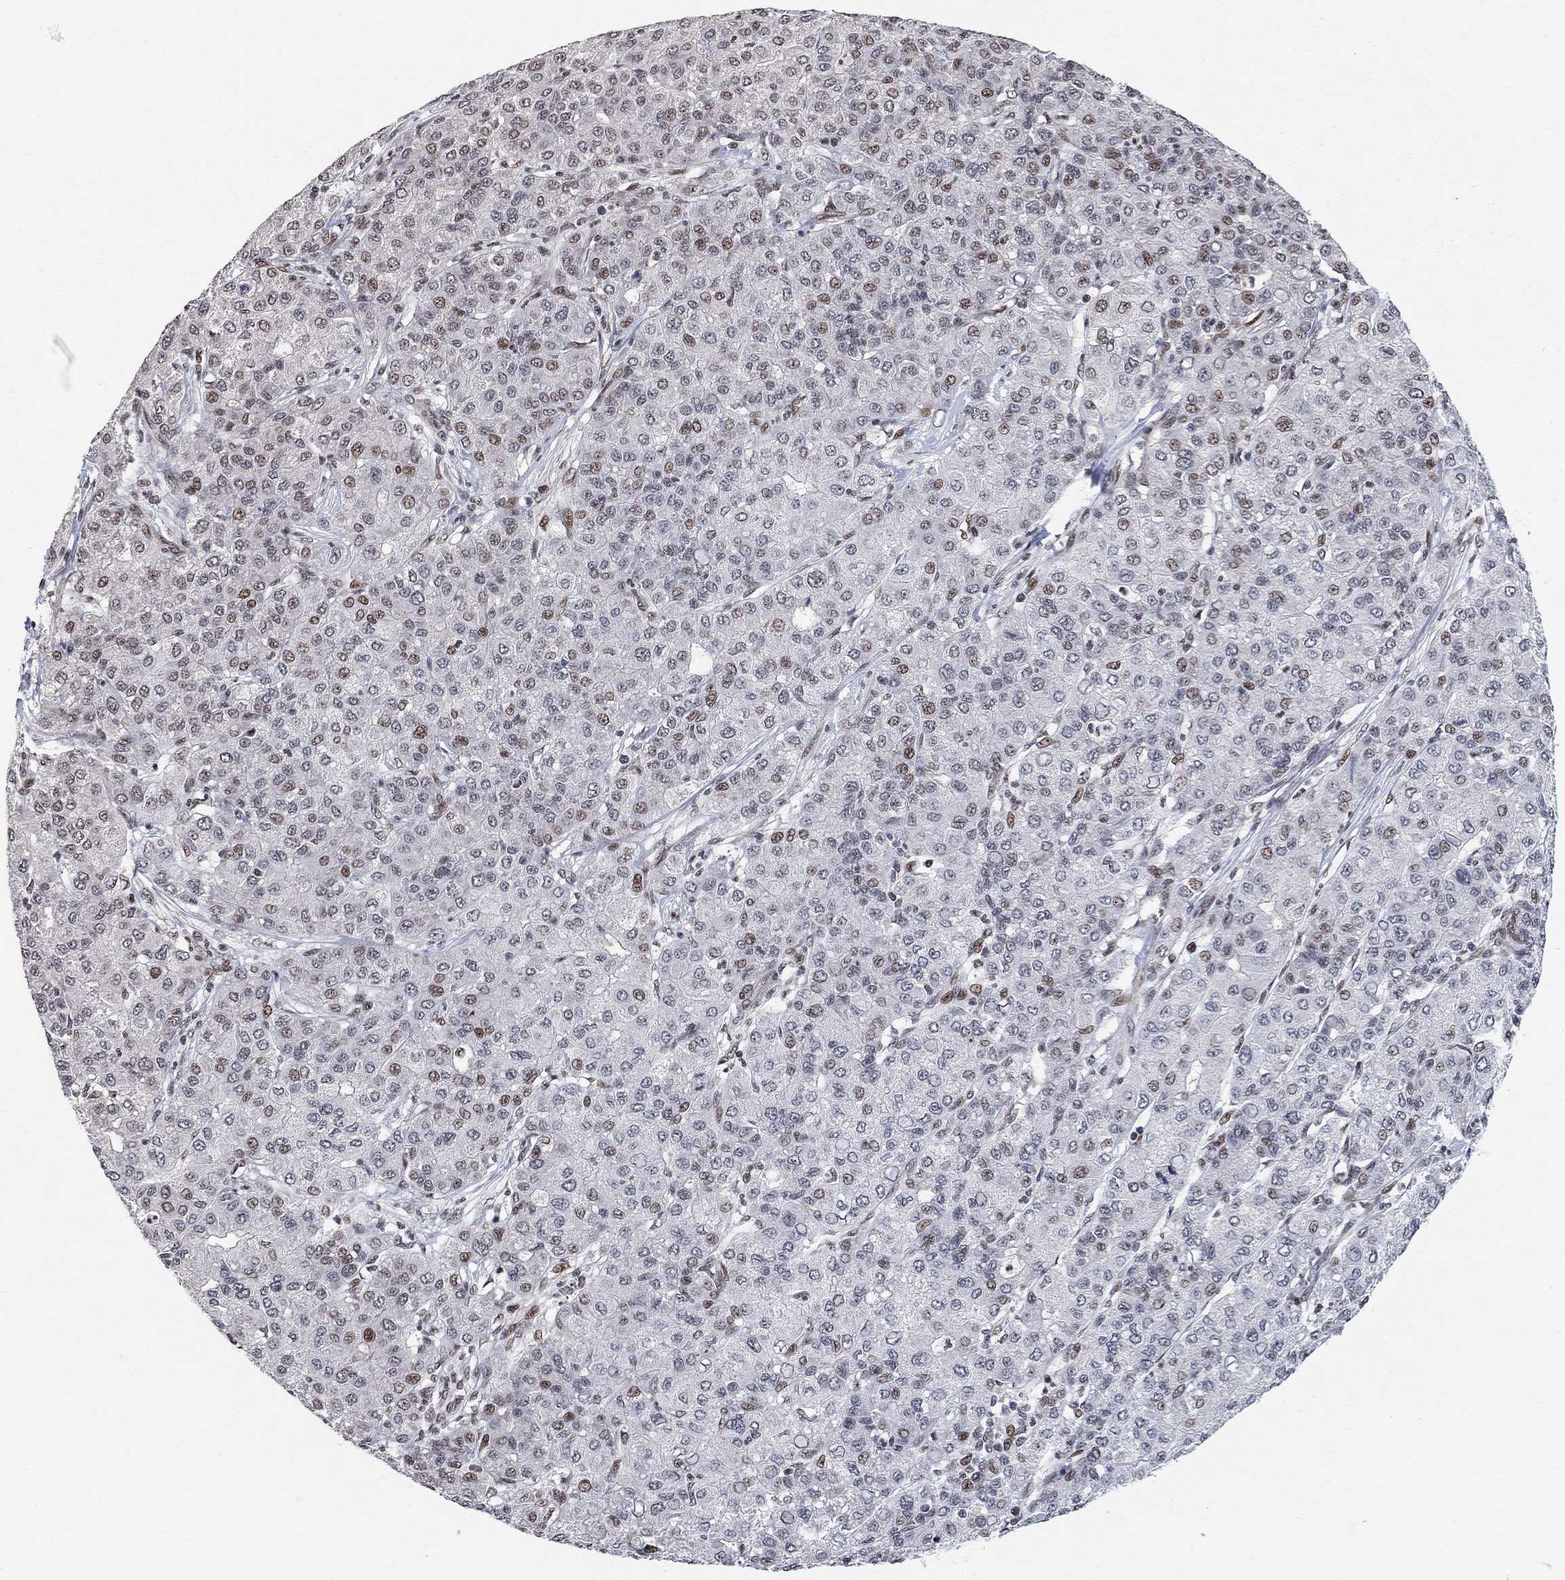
{"staining": {"intensity": "strong", "quantity": "<25%", "location": "nuclear"}, "tissue": "liver cancer", "cell_type": "Tumor cells", "image_type": "cancer", "snomed": [{"axis": "morphology", "description": "Carcinoma, Hepatocellular, NOS"}, {"axis": "topography", "description": "Liver"}], "caption": "Brown immunohistochemical staining in human liver hepatocellular carcinoma exhibits strong nuclear positivity in approximately <25% of tumor cells. The protein is stained brown, and the nuclei are stained in blue (DAB (3,3'-diaminobenzidine) IHC with brightfield microscopy, high magnification).", "gene": "E4F1", "patient": {"sex": "male", "age": 65}}